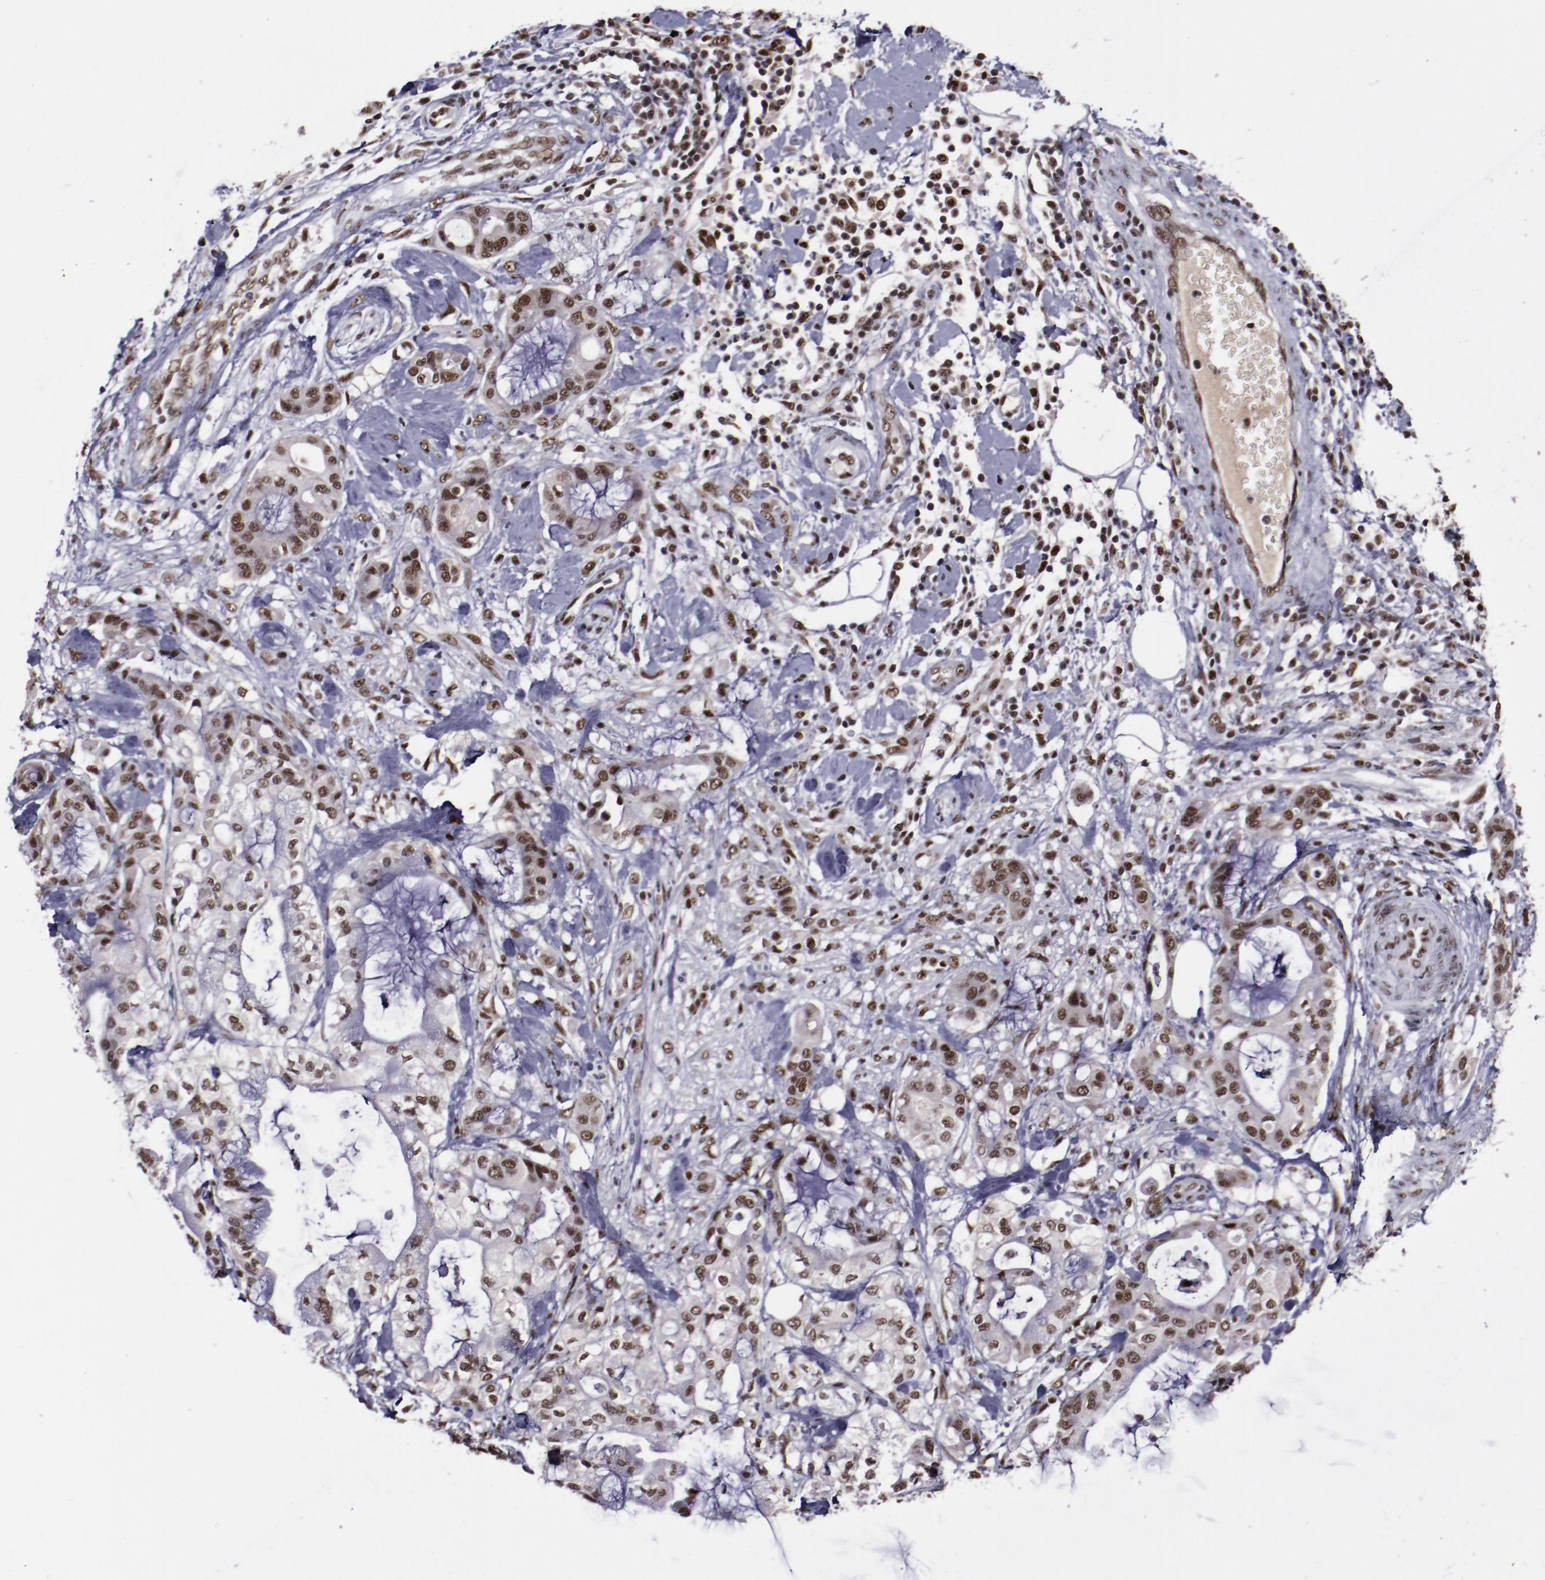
{"staining": {"intensity": "moderate", "quantity": ">75%", "location": "nuclear"}, "tissue": "pancreatic cancer", "cell_type": "Tumor cells", "image_type": "cancer", "snomed": [{"axis": "morphology", "description": "Adenocarcinoma, NOS"}, {"axis": "morphology", "description": "Adenocarcinoma, metastatic, NOS"}, {"axis": "topography", "description": "Lymph node"}, {"axis": "topography", "description": "Pancreas"}, {"axis": "topography", "description": "Duodenum"}], "caption": "Immunohistochemistry (IHC) photomicrograph of neoplastic tissue: human pancreatic cancer stained using immunohistochemistry demonstrates medium levels of moderate protein expression localized specifically in the nuclear of tumor cells, appearing as a nuclear brown color.", "gene": "ERH", "patient": {"sex": "female", "age": 64}}